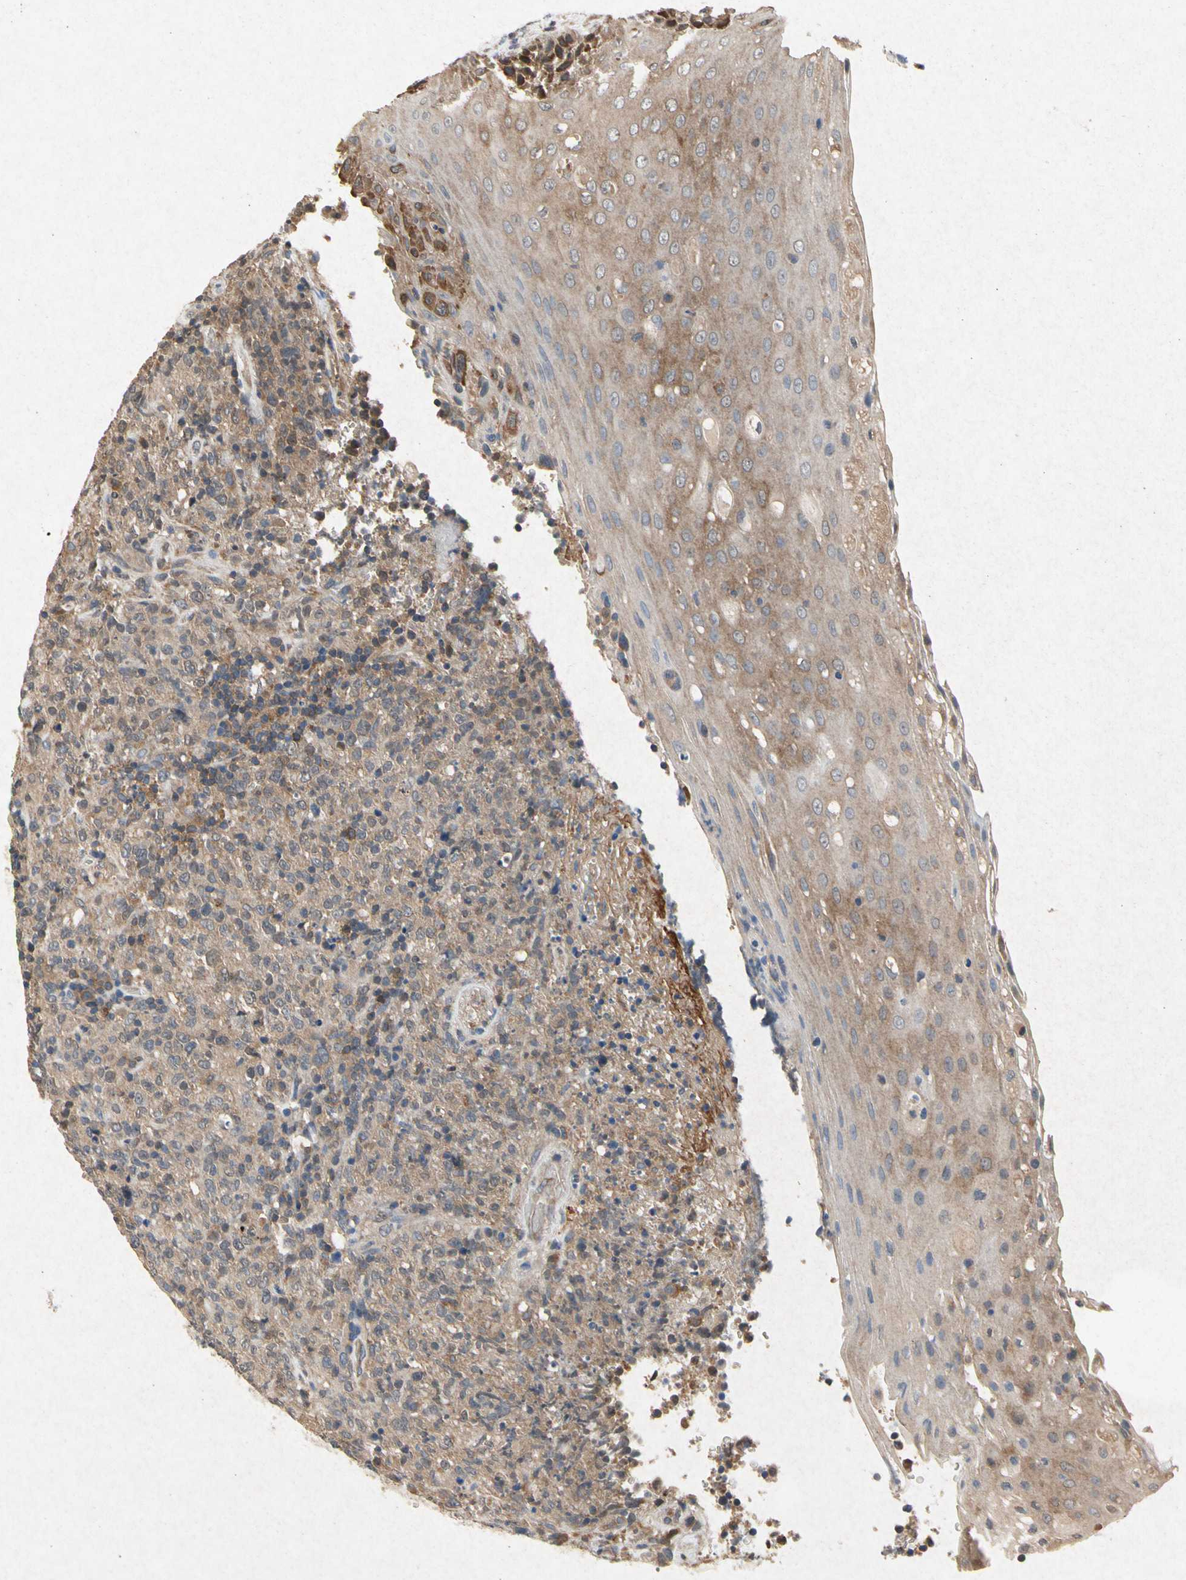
{"staining": {"intensity": "weak", "quantity": ">75%", "location": "cytoplasmic/membranous"}, "tissue": "lymphoma", "cell_type": "Tumor cells", "image_type": "cancer", "snomed": [{"axis": "morphology", "description": "Malignant lymphoma, non-Hodgkin's type, High grade"}, {"axis": "topography", "description": "Tonsil"}], "caption": "Brown immunohistochemical staining in human malignant lymphoma, non-Hodgkin's type (high-grade) shows weak cytoplasmic/membranous staining in about >75% of tumor cells.", "gene": "RPS6KA1", "patient": {"sex": "female", "age": 36}}